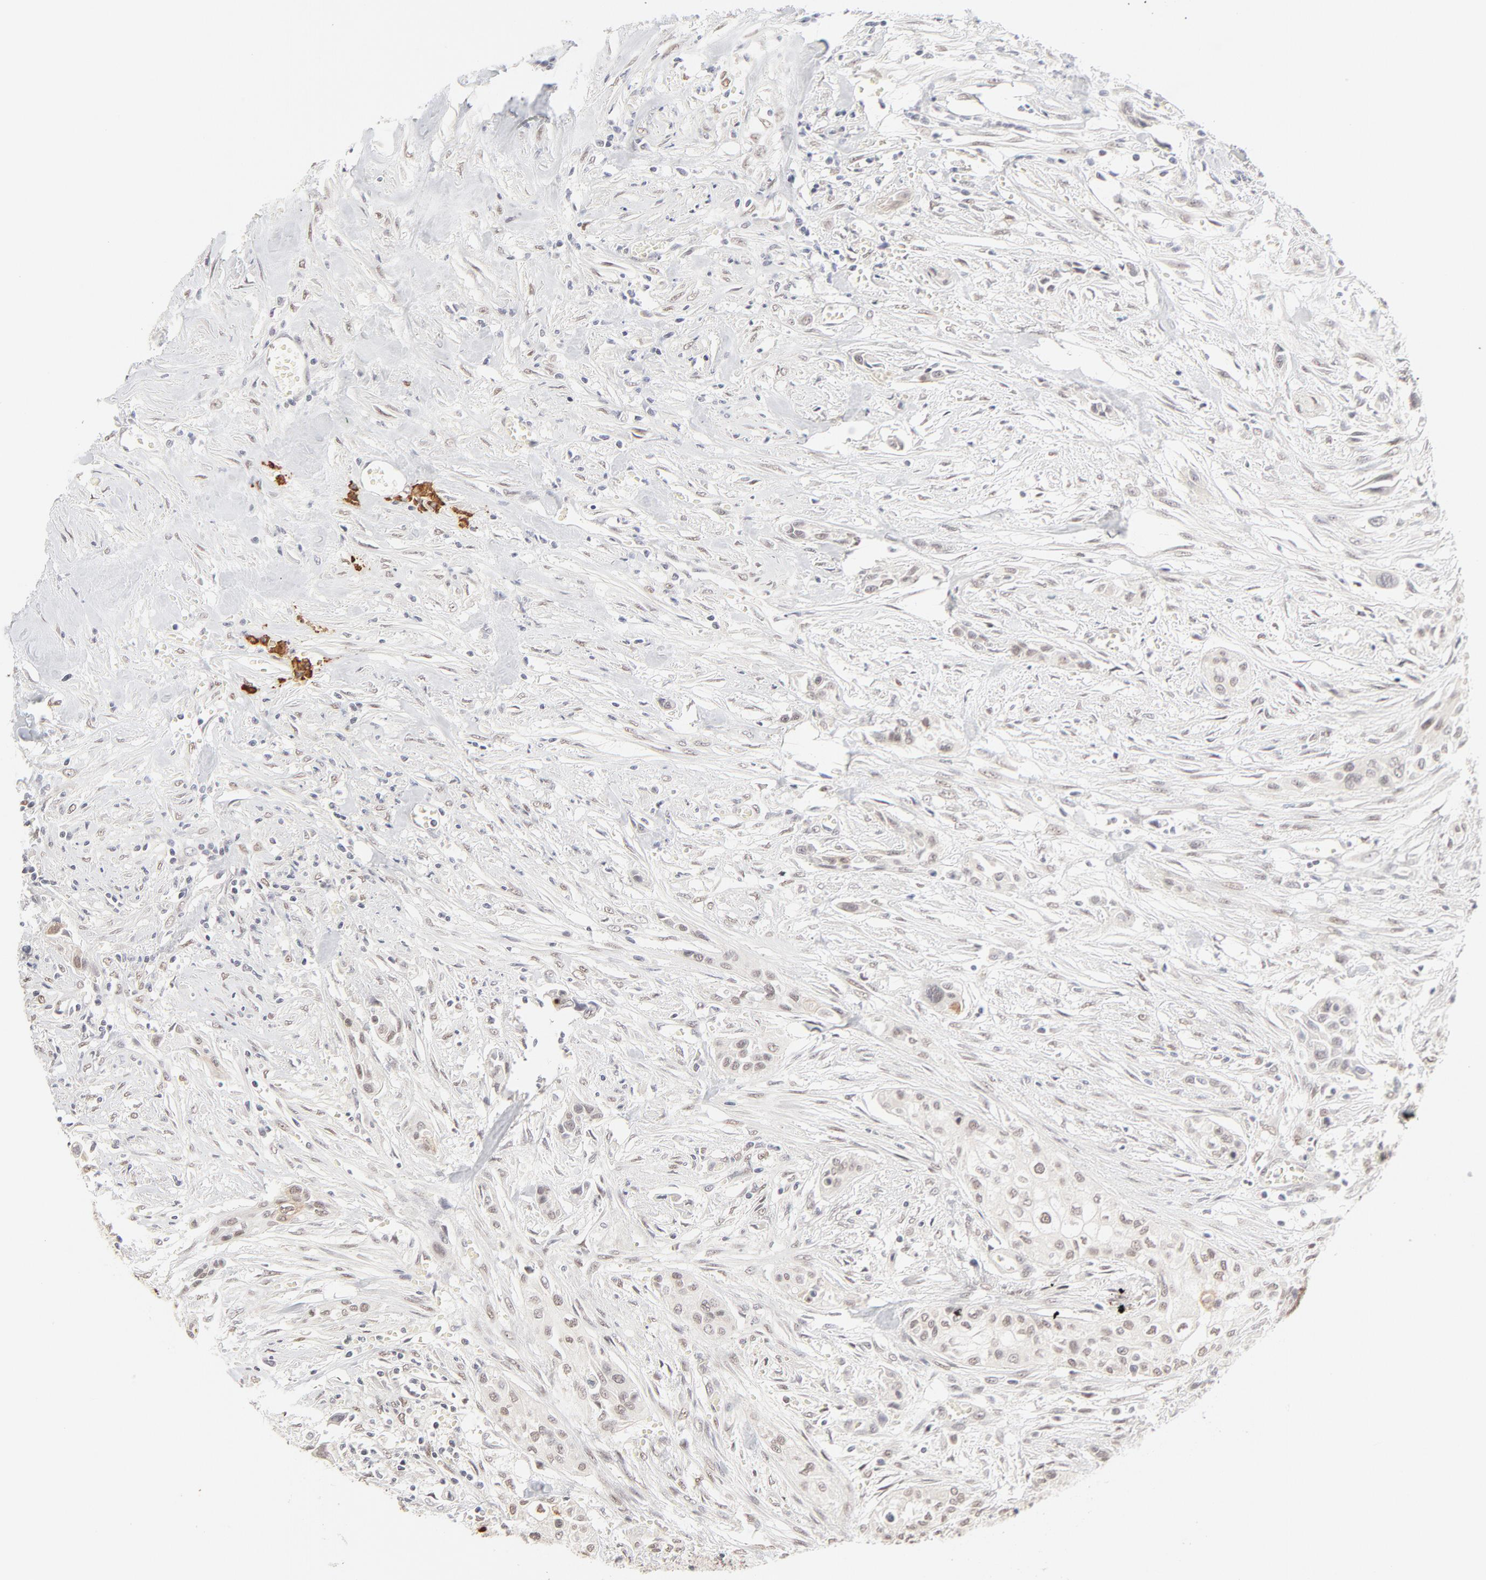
{"staining": {"intensity": "weak", "quantity": ">75%", "location": "nuclear"}, "tissue": "urothelial cancer", "cell_type": "Tumor cells", "image_type": "cancer", "snomed": [{"axis": "morphology", "description": "Urothelial carcinoma, High grade"}, {"axis": "topography", "description": "Urinary bladder"}], "caption": "Protein staining of urothelial cancer tissue exhibits weak nuclear staining in approximately >75% of tumor cells. (DAB = brown stain, brightfield microscopy at high magnification).", "gene": "PBX3", "patient": {"sex": "male", "age": 74}}